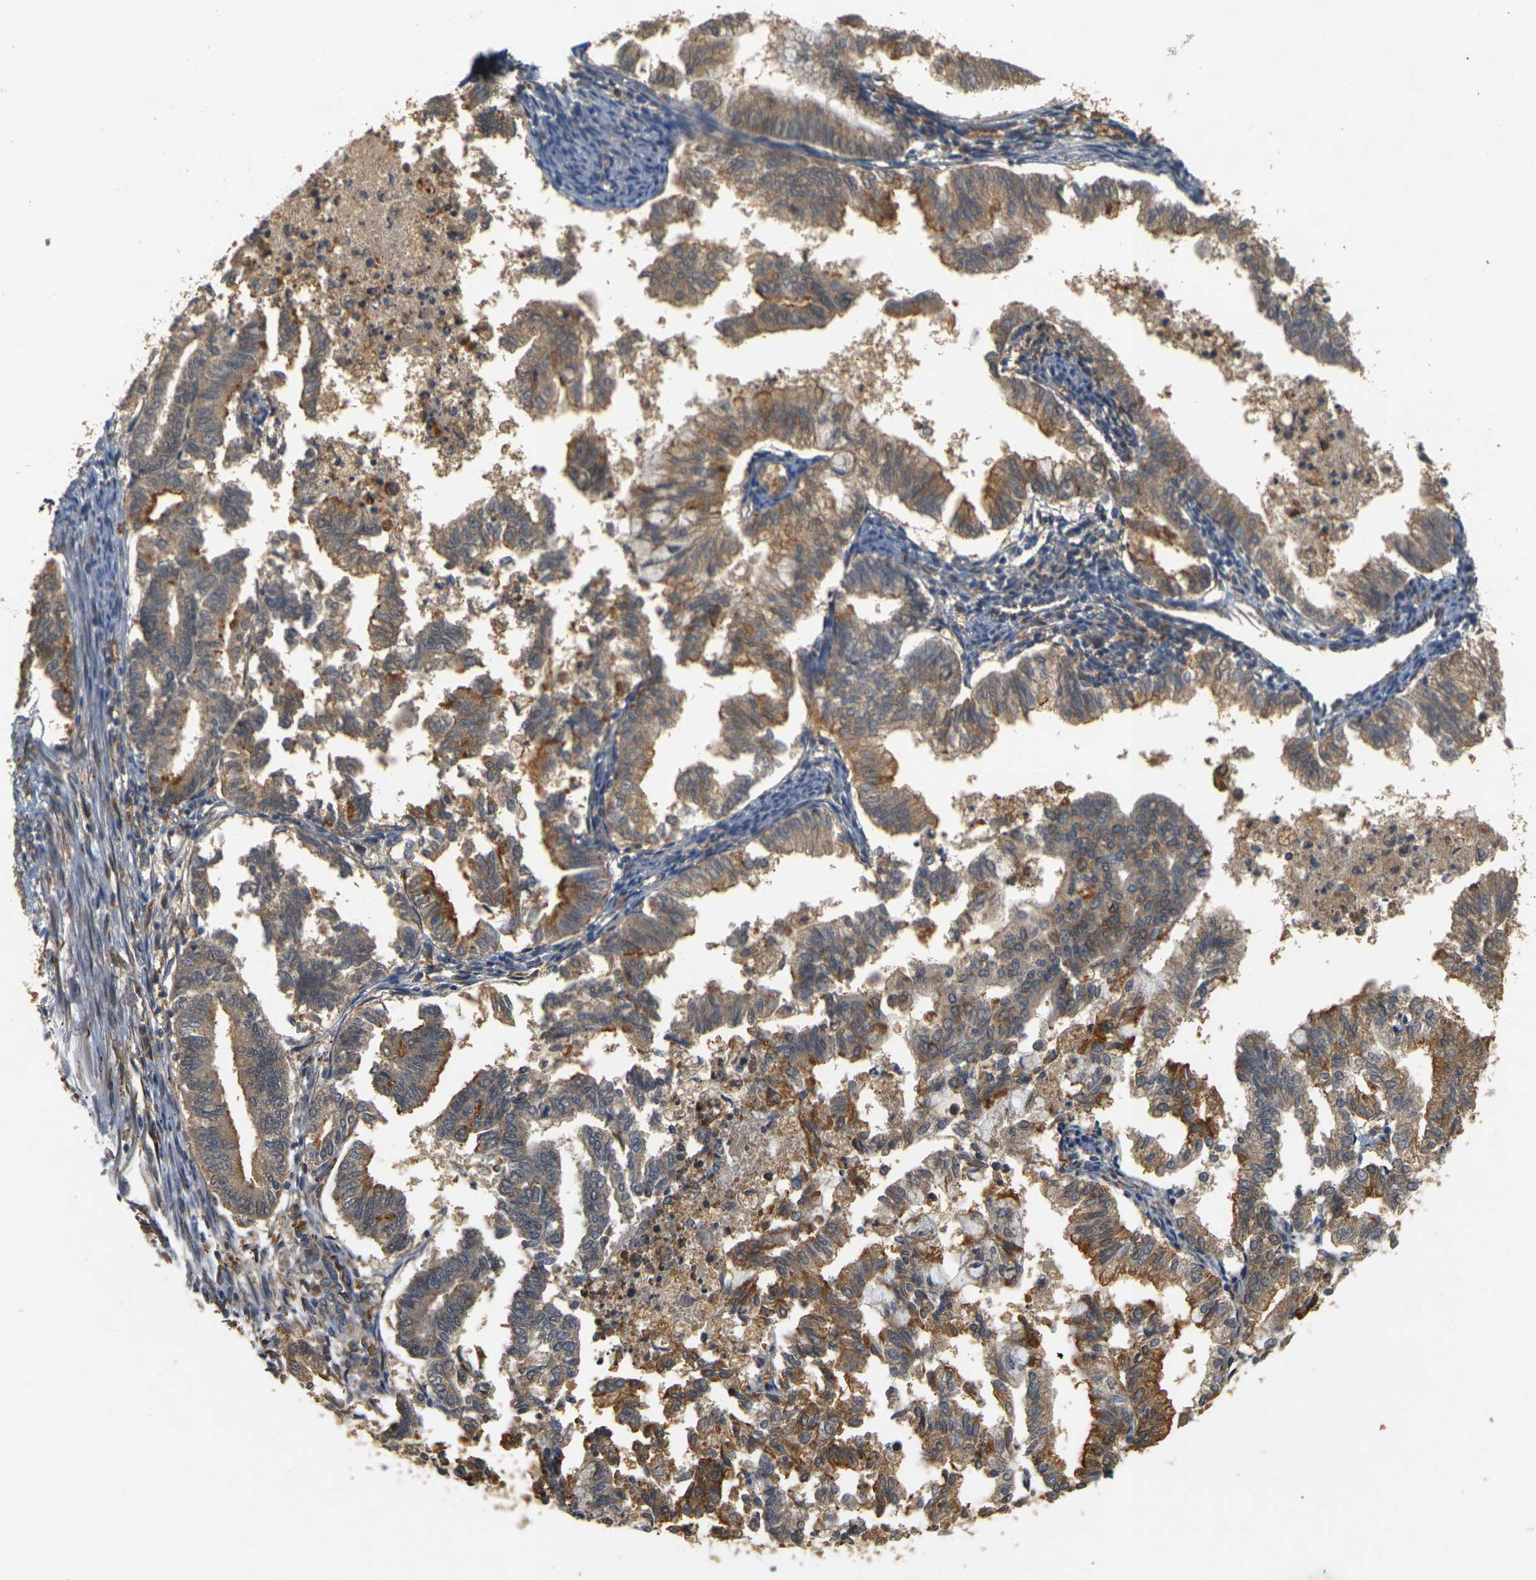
{"staining": {"intensity": "moderate", "quantity": ">75%", "location": "cytoplasmic/membranous"}, "tissue": "endometrial cancer", "cell_type": "Tumor cells", "image_type": "cancer", "snomed": [{"axis": "morphology", "description": "Necrosis, NOS"}, {"axis": "morphology", "description": "Adenocarcinoma, NOS"}, {"axis": "topography", "description": "Endometrium"}], "caption": "Moderate cytoplasmic/membranous staining for a protein is seen in approximately >75% of tumor cells of endometrial adenocarcinoma using IHC.", "gene": "MEGF9", "patient": {"sex": "female", "age": 79}}